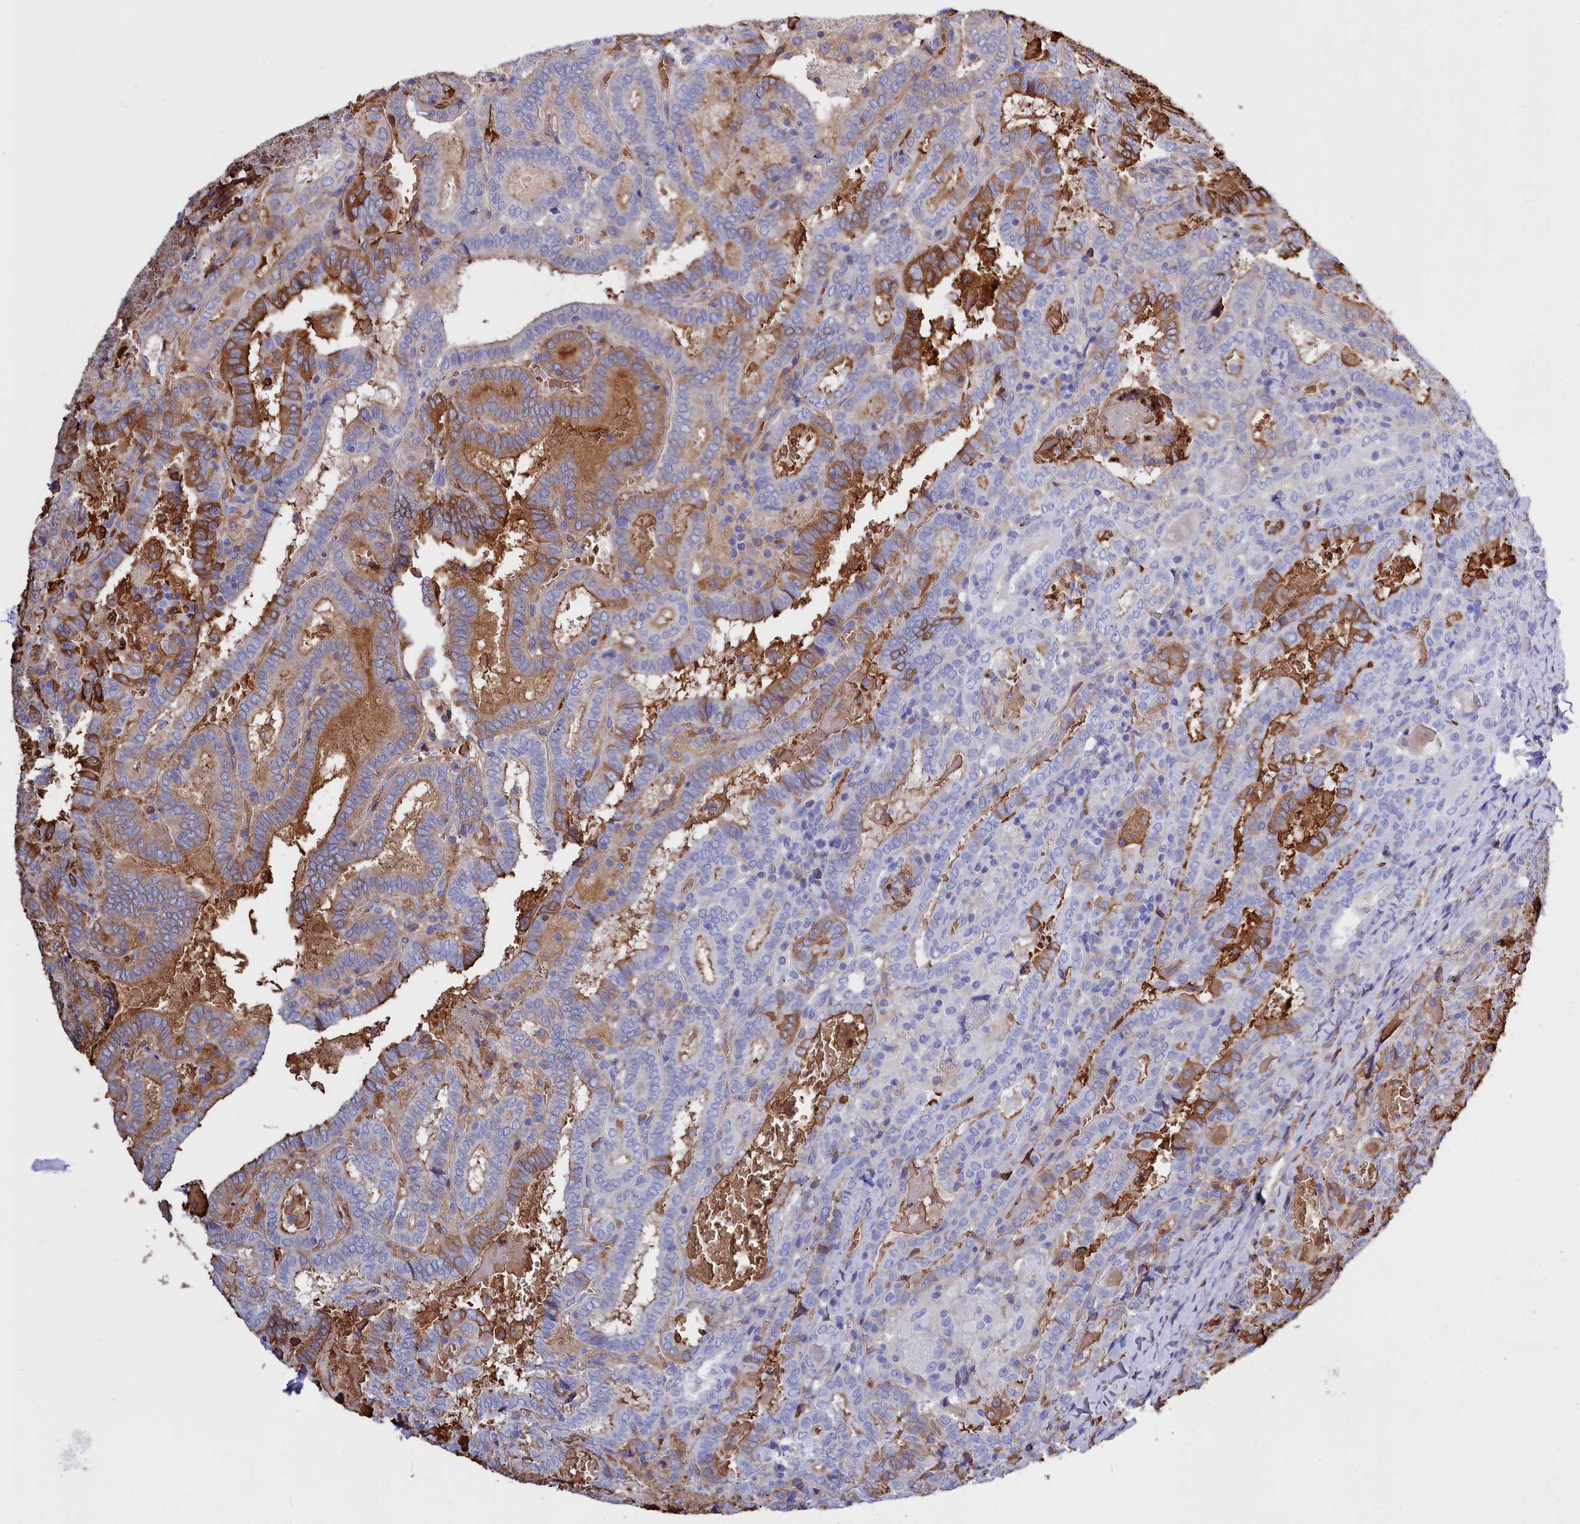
{"staining": {"intensity": "strong", "quantity": "<25%", "location": "cytoplasmic/membranous"}, "tissue": "thyroid cancer", "cell_type": "Tumor cells", "image_type": "cancer", "snomed": [{"axis": "morphology", "description": "Papillary adenocarcinoma, NOS"}, {"axis": "topography", "description": "Thyroid gland"}], "caption": "Immunohistochemistry (IHC) (DAB) staining of human papillary adenocarcinoma (thyroid) shows strong cytoplasmic/membranous protein staining in approximately <25% of tumor cells.", "gene": "RPUSD3", "patient": {"sex": "female", "age": 72}}